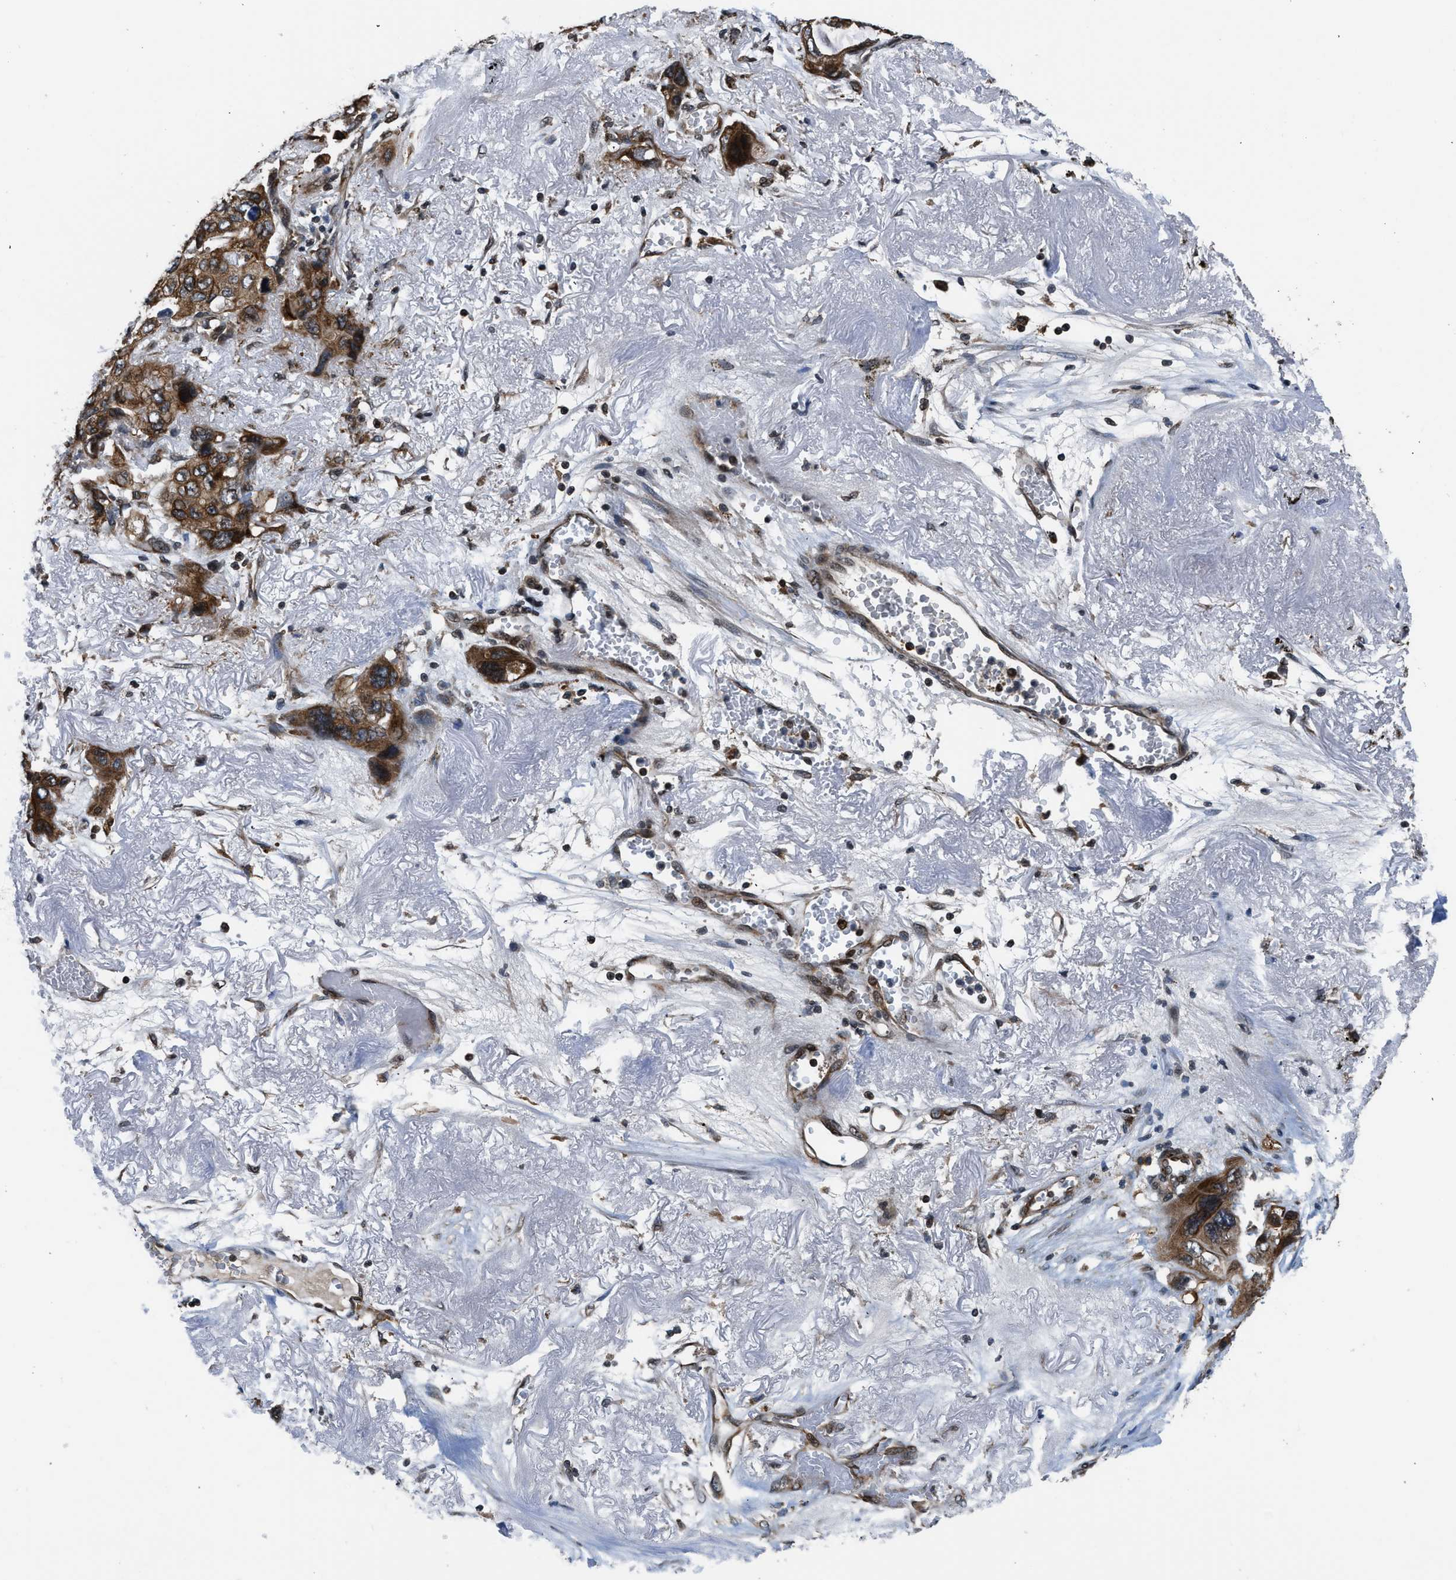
{"staining": {"intensity": "strong", "quantity": ">75%", "location": "cytoplasmic/membranous"}, "tissue": "lung cancer", "cell_type": "Tumor cells", "image_type": "cancer", "snomed": [{"axis": "morphology", "description": "Squamous cell carcinoma, NOS"}, {"axis": "topography", "description": "Lung"}], "caption": "A brown stain highlights strong cytoplasmic/membranous expression of a protein in human lung cancer (squamous cell carcinoma) tumor cells. The protein of interest is shown in brown color, while the nuclei are stained blue.", "gene": "RETREG3", "patient": {"sex": "female", "age": 73}}